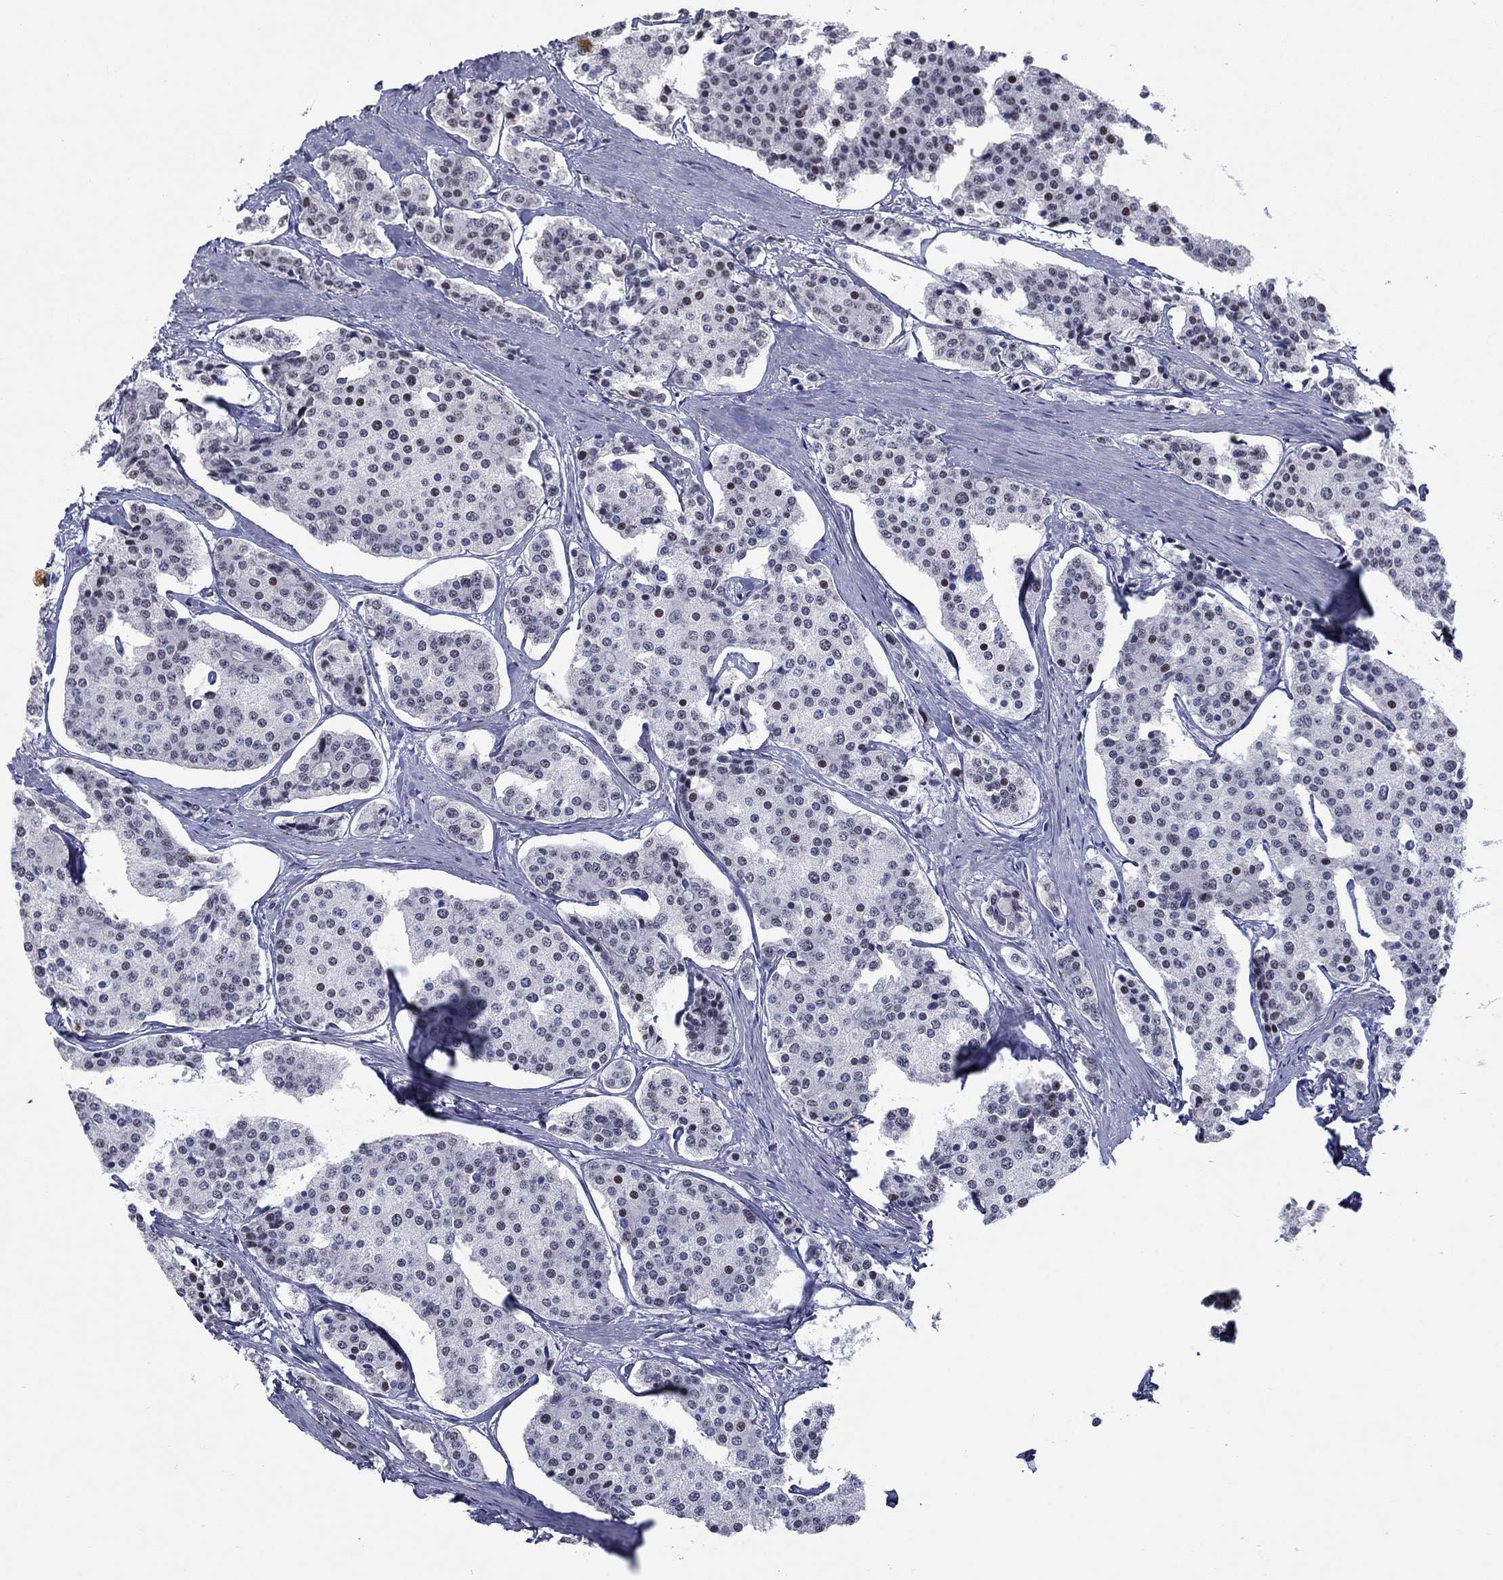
{"staining": {"intensity": "negative", "quantity": "none", "location": "none"}, "tissue": "carcinoid", "cell_type": "Tumor cells", "image_type": "cancer", "snomed": [{"axis": "morphology", "description": "Carcinoid, malignant, NOS"}, {"axis": "topography", "description": "Small intestine"}], "caption": "Photomicrograph shows no protein positivity in tumor cells of carcinoid (malignant) tissue.", "gene": "NPAS3", "patient": {"sex": "female", "age": 65}}